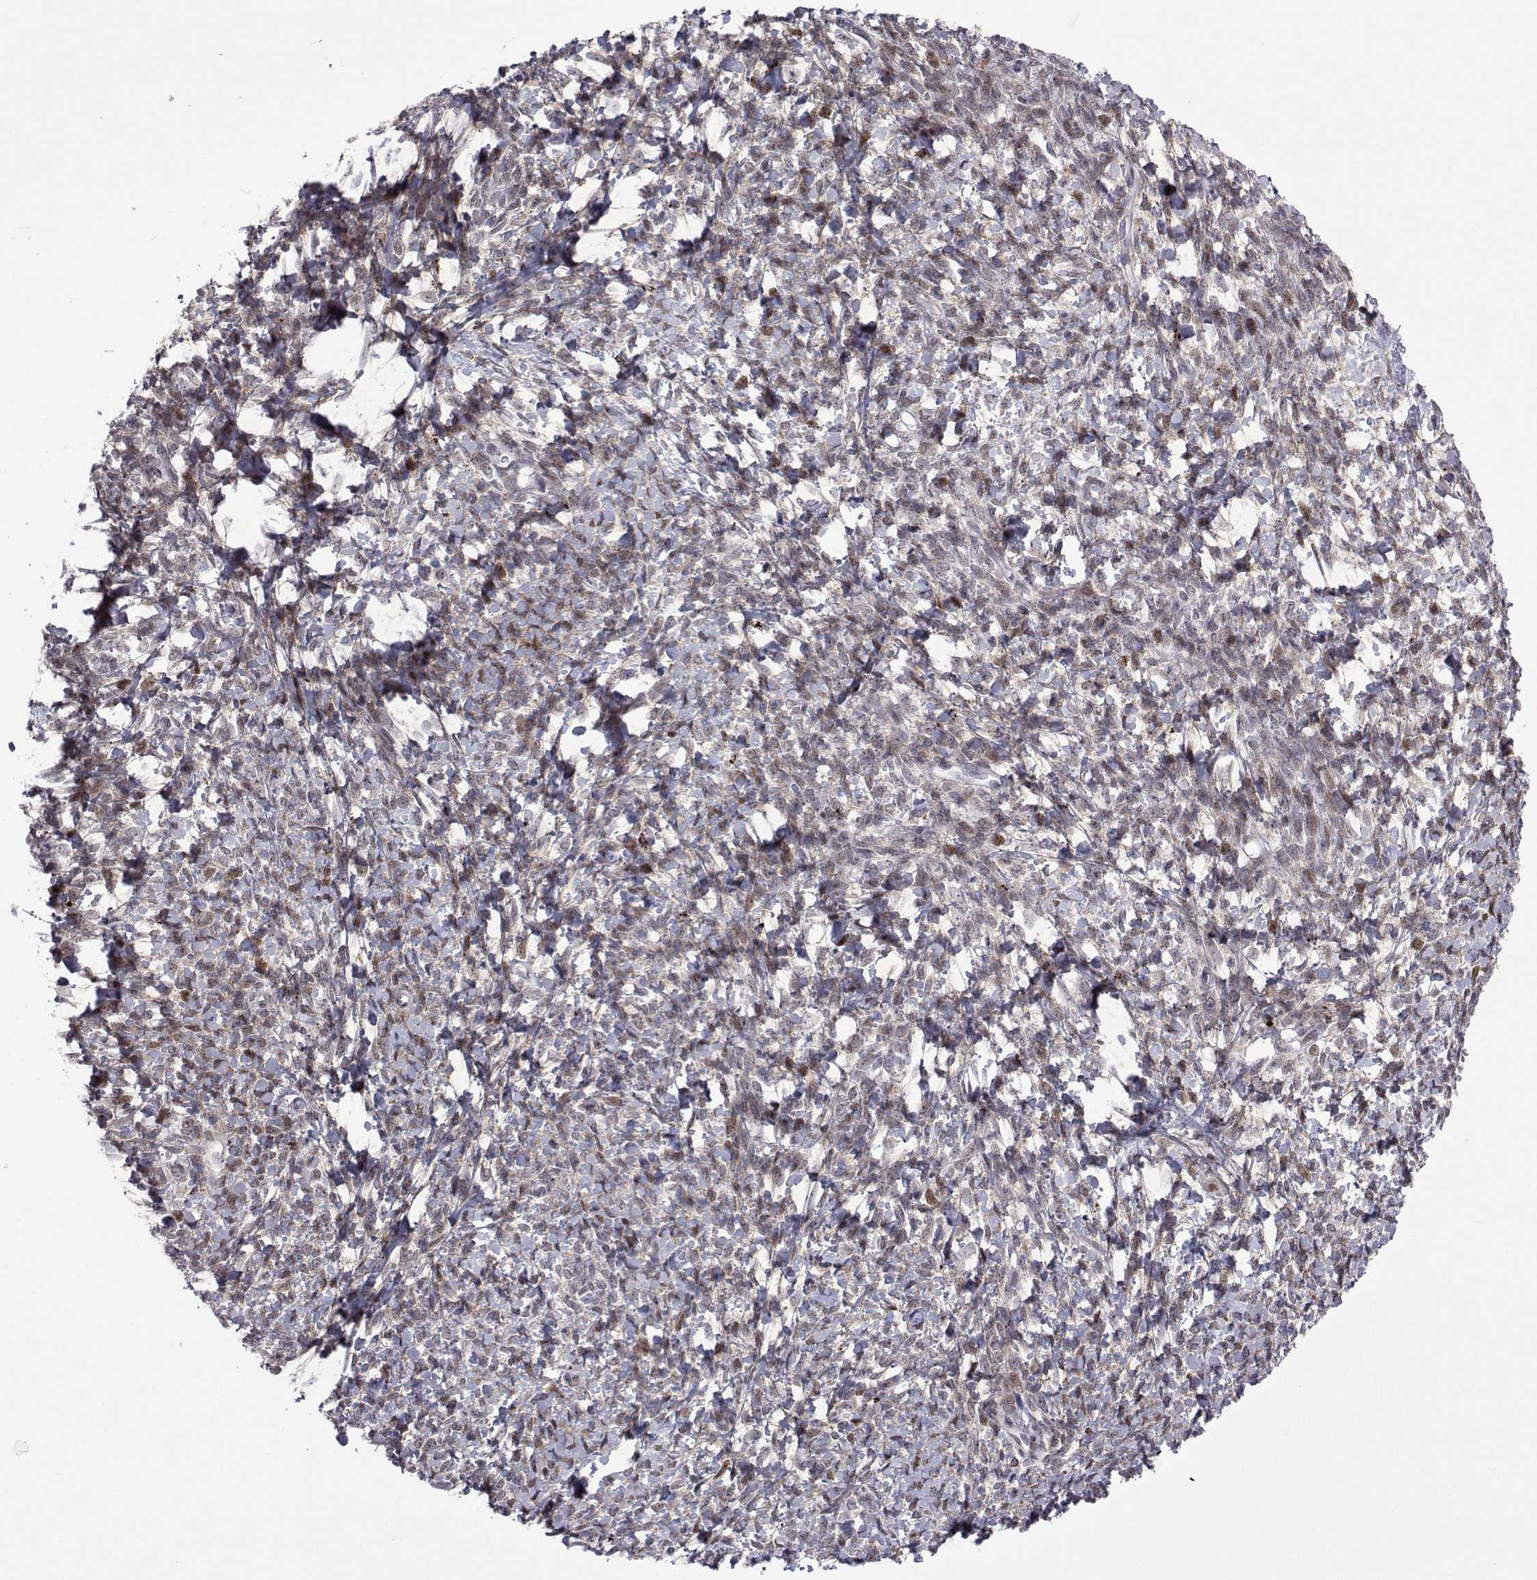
{"staining": {"intensity": "weak", "quantity": "<25%", "location": "cytoplasmic/membranous"}, "tissue": "ovarian cancer", "cell_type": "Tumor cells", "image_type": "cancer", "snomed": [{"axis": "morphology", "description": "Cystadenocarcinoma, serous, NOS"}, {"axis": "topography", "description": "Ovary"}], "caption": "A high-resolution micrograph shows IHC staining of ovarian cancer (serous cystadenocarcinoma), which displays no significant staining in tumor cells. (Stains: DAB (3,3'-diaminobenzidine) immunohistochemistry (IHC) with hematoxylin counter stain, Microscopy: brightfield microscopy at high magnification).", "gene": "EFCAB3", "patient": {"sex": "female", "age": 53}}